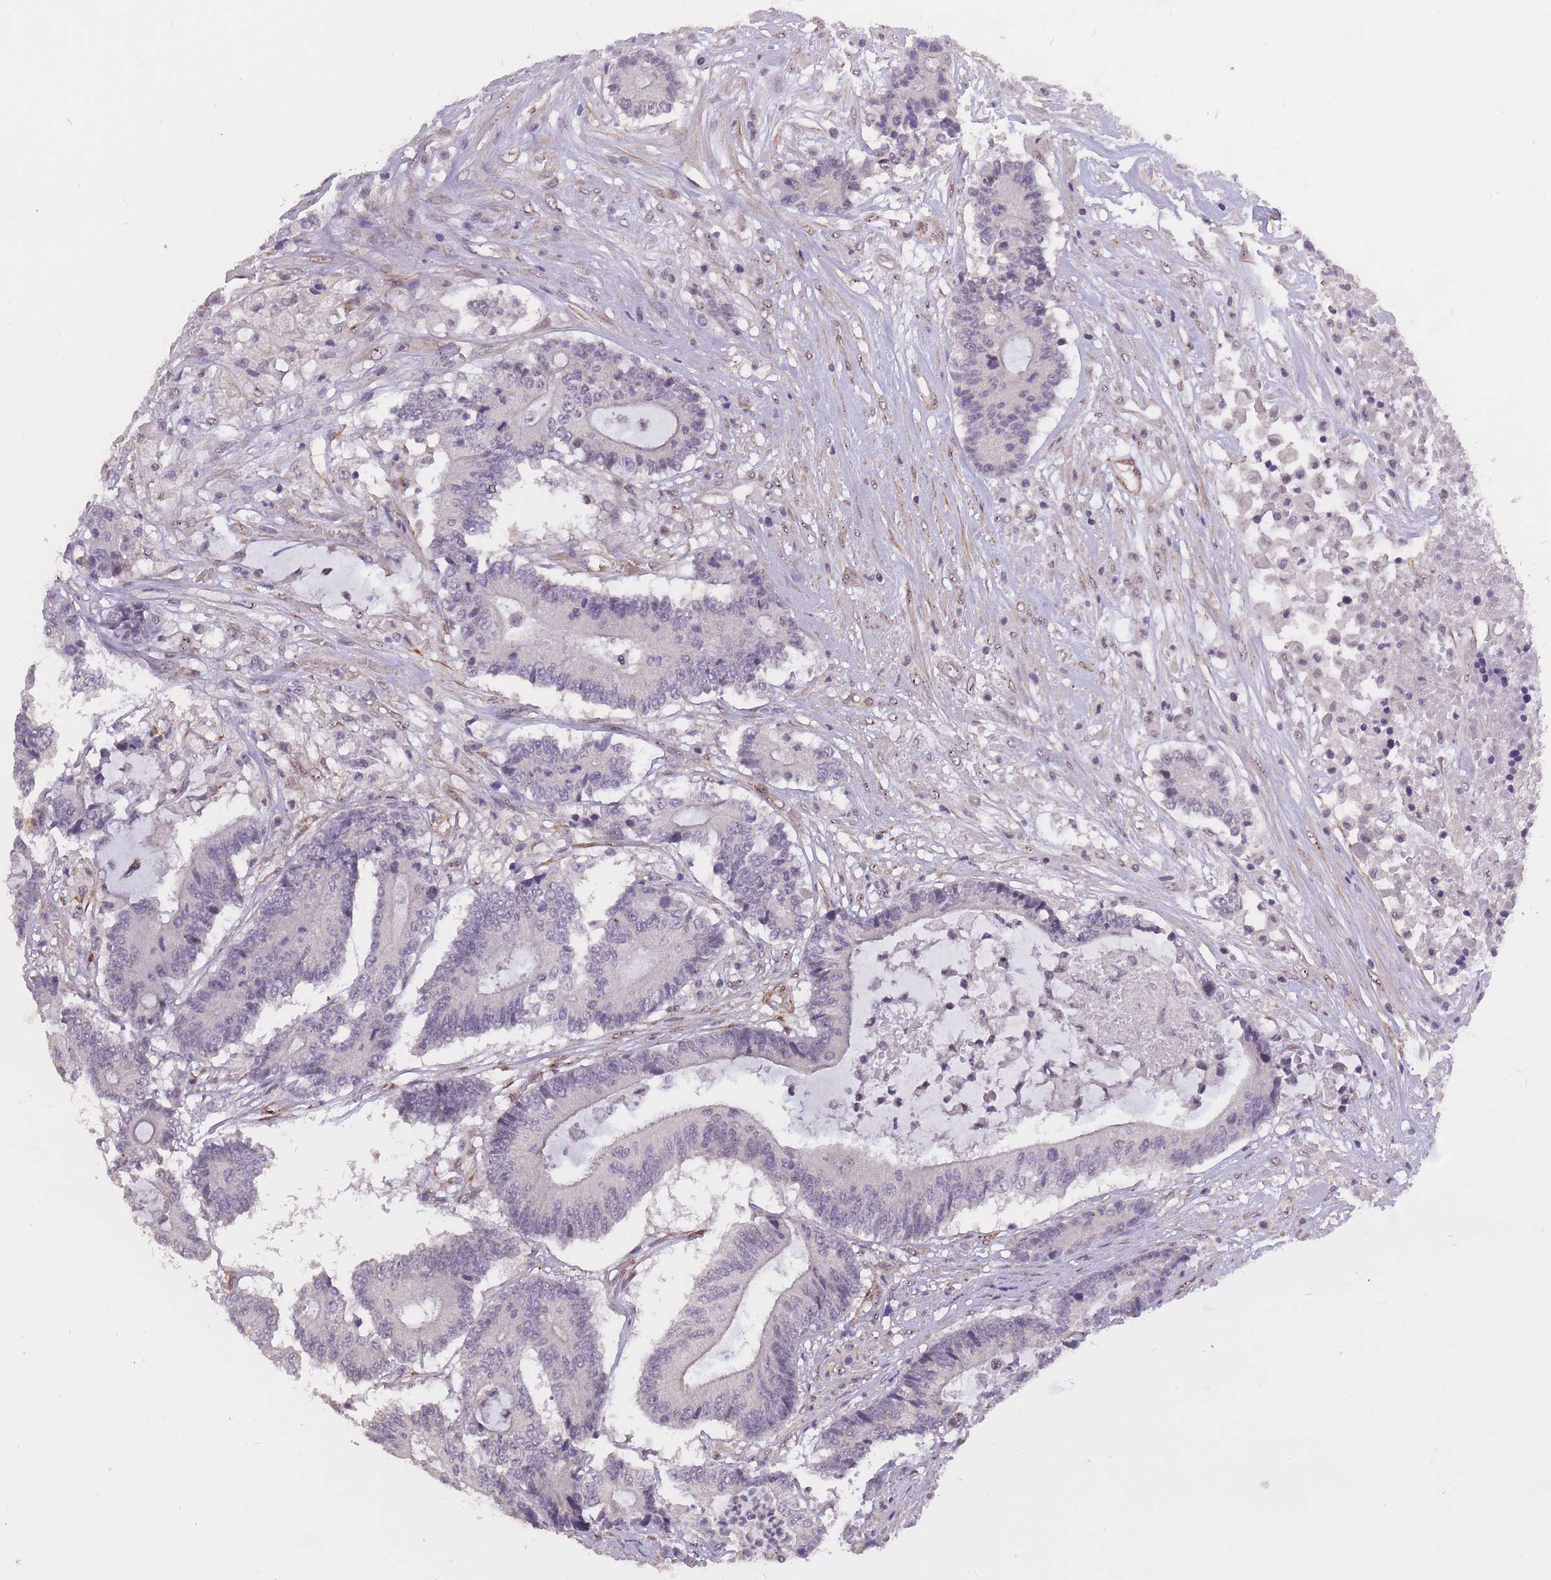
{"staining": {"intensity": "negative", "quantity": "none", "location": "none"}, "tissue": "colorectal cancer", "cell_type": "Tumor cells", "image_type": "cancer", "snomed": [{"axis": "morphology", "description": "Adenocarcinoma, NOS"}, {"axis": "topography", "description": "Colon"}], "caption": "Protein analysis of colorectal cancer displays no significant staining in tumor cells.", "gene": "CBX6", "patient": {"sex": "female", "age": 84}}